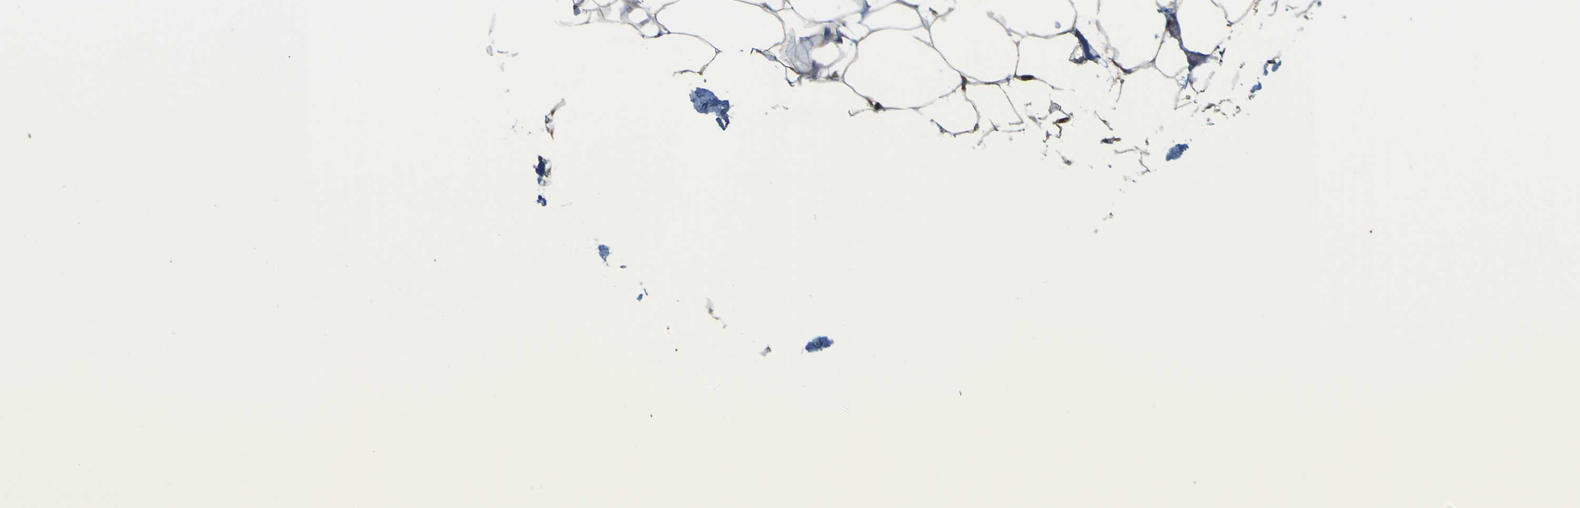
{"staining": {"intensity": "moderate", "quantity": ">75%", "location": "cytoplasmic/membranous"}, "tissue": "adipose tissue", "cell_type": "Adipocytes", "image_type": "normal", "snomed": [{"axis": "morphology", "description": "Normal tissue, NOS"}, {"axis": "topography", "description": "Breast"}, {"axis": "topography", "description": "Adipose tissue"}], "caption": "Adipocytes reveal medium levels of moderate cytoplasmic/membranous positivity in approximately >75% of cells in benign adipose tissue. The protein is shown in brown color, while the nuclei are stained blue.", "gene": "MYEOV", "patient": {"sex": "female", "age": 25}}